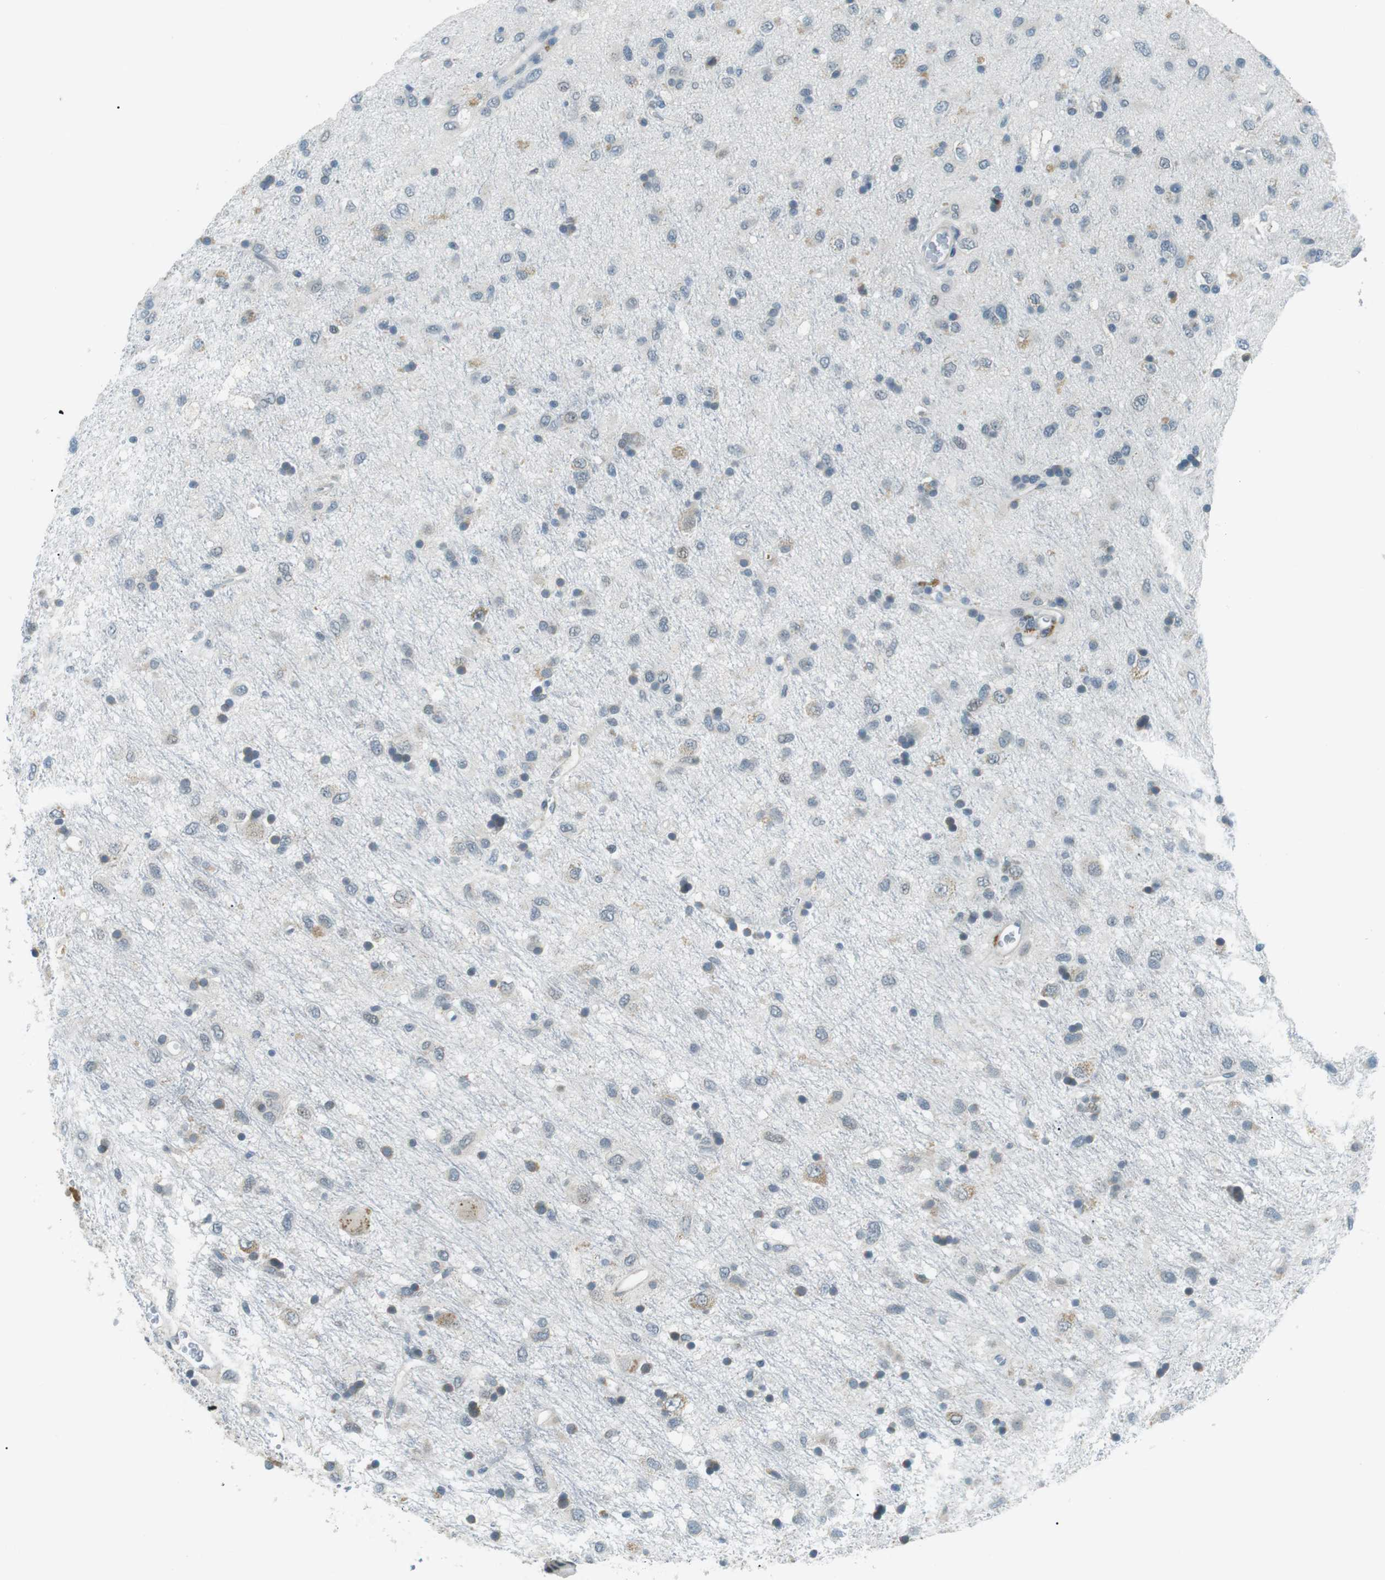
{"staining": {"intensity": "weak", "quantity": "<25%", "location": "cytoplasmic/membranous"}, "tissue": "glioma", "cell_type": "Tumor cells", "image_type": "cancer", "snomed": [{"axis": "morphology", "description": "Glioma, malignant, Low grade"}, {"axis": "topography", "description": "Brain"}], "caption": "IHC histopathology image of neoplastic tissue: glioma stained with DAB (3,3'-diaminobenzidine) displays no significant protein expression in tumor cells. (Immunohistochemistry, brightfield microscopy, high magnification).", "gene": "SERPINB2", "patient": {"sex": "male", "age": 77}}